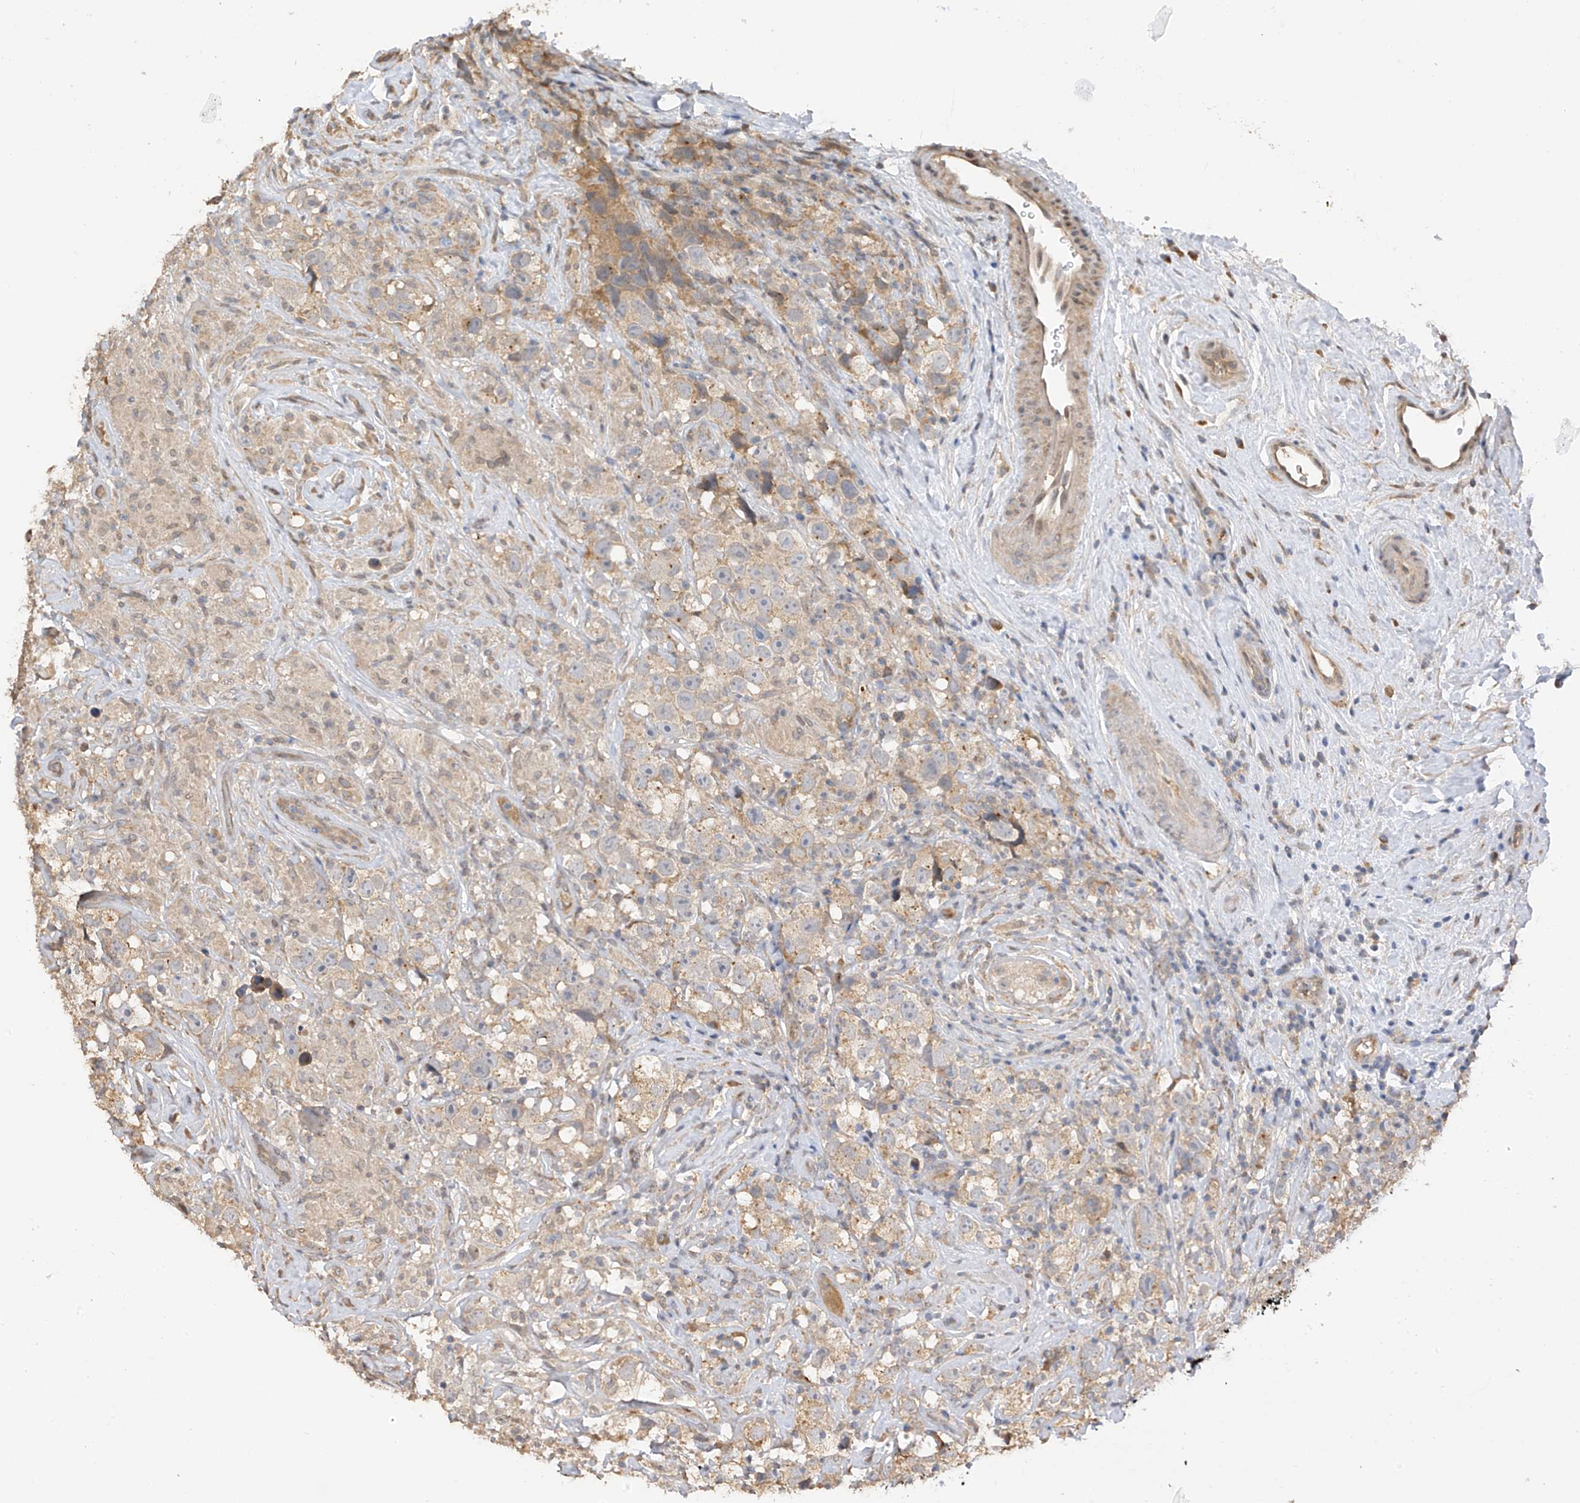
{"staining": {"intensity": "weak", "quantity": "25%-75%", "location": "cytoplasmic/membranous"}, "tissue": "testis cancer", "cell_type": "Tumor cells", "image_type": "cancer", "snomed": [{"axis": "morphology", "description": "Seminoma, NOS"}, {"axis": "topography", "description": "Testis"}], "caption": "IHC staining of testis cancer (seminoma), which reveals low levels of weak cytoplasmic/membranous positivity in approximately 25%-75% of tumor cells indicating weak cytoplasmic/membranous protein staining. The staining was performed using DAB (brown) for protein detection and nuclei were counterstained in hematoxylin (blue).", "gene": "REC8", "patient": {"sex": "male", "age": 49}}